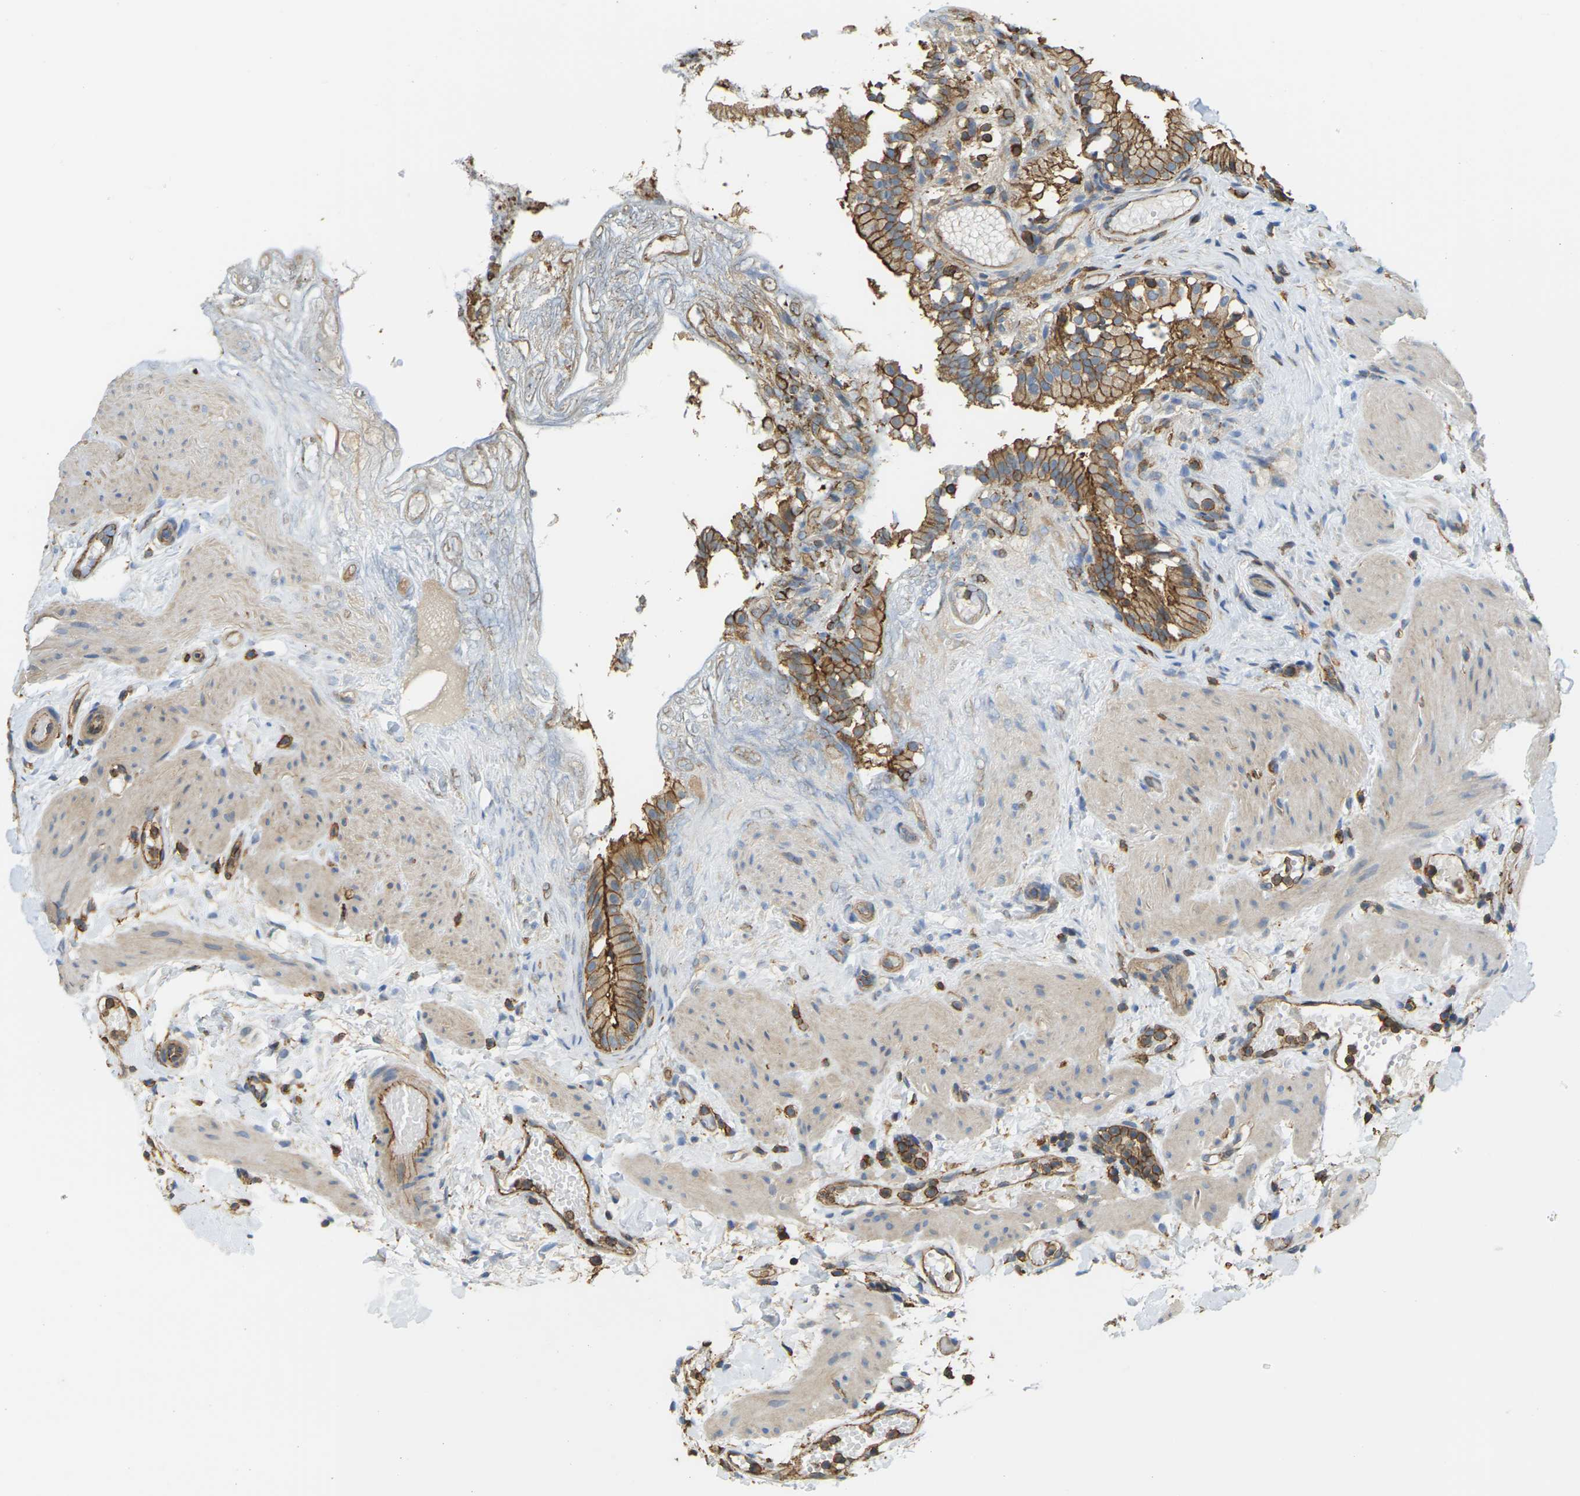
{"staining": {"intensity": "moderate", "quantity": ">75%", "location": "cytoplasmic/membranous"}, "tissue": "gallbladder", "cell_type": "Glandular cells", "image_type": "normal", "snomed": [{"axis": "morphology", "description": "Normal tissue, NOS"}, {"axis": "topography", "description": "Gallbladder"}], "caption": "Gallbladder was stained to show a protein in brown. There is medium levels of moderate cytoplasmic/membranous positivity in about >75% of glandular cells. (DAB (3,3'-diaminobenzidine) IHC, brown staining for protein, blue staining for nuclei).", "gene": "IQGAP1", "patient": {"sex": "female", "age": 26}}